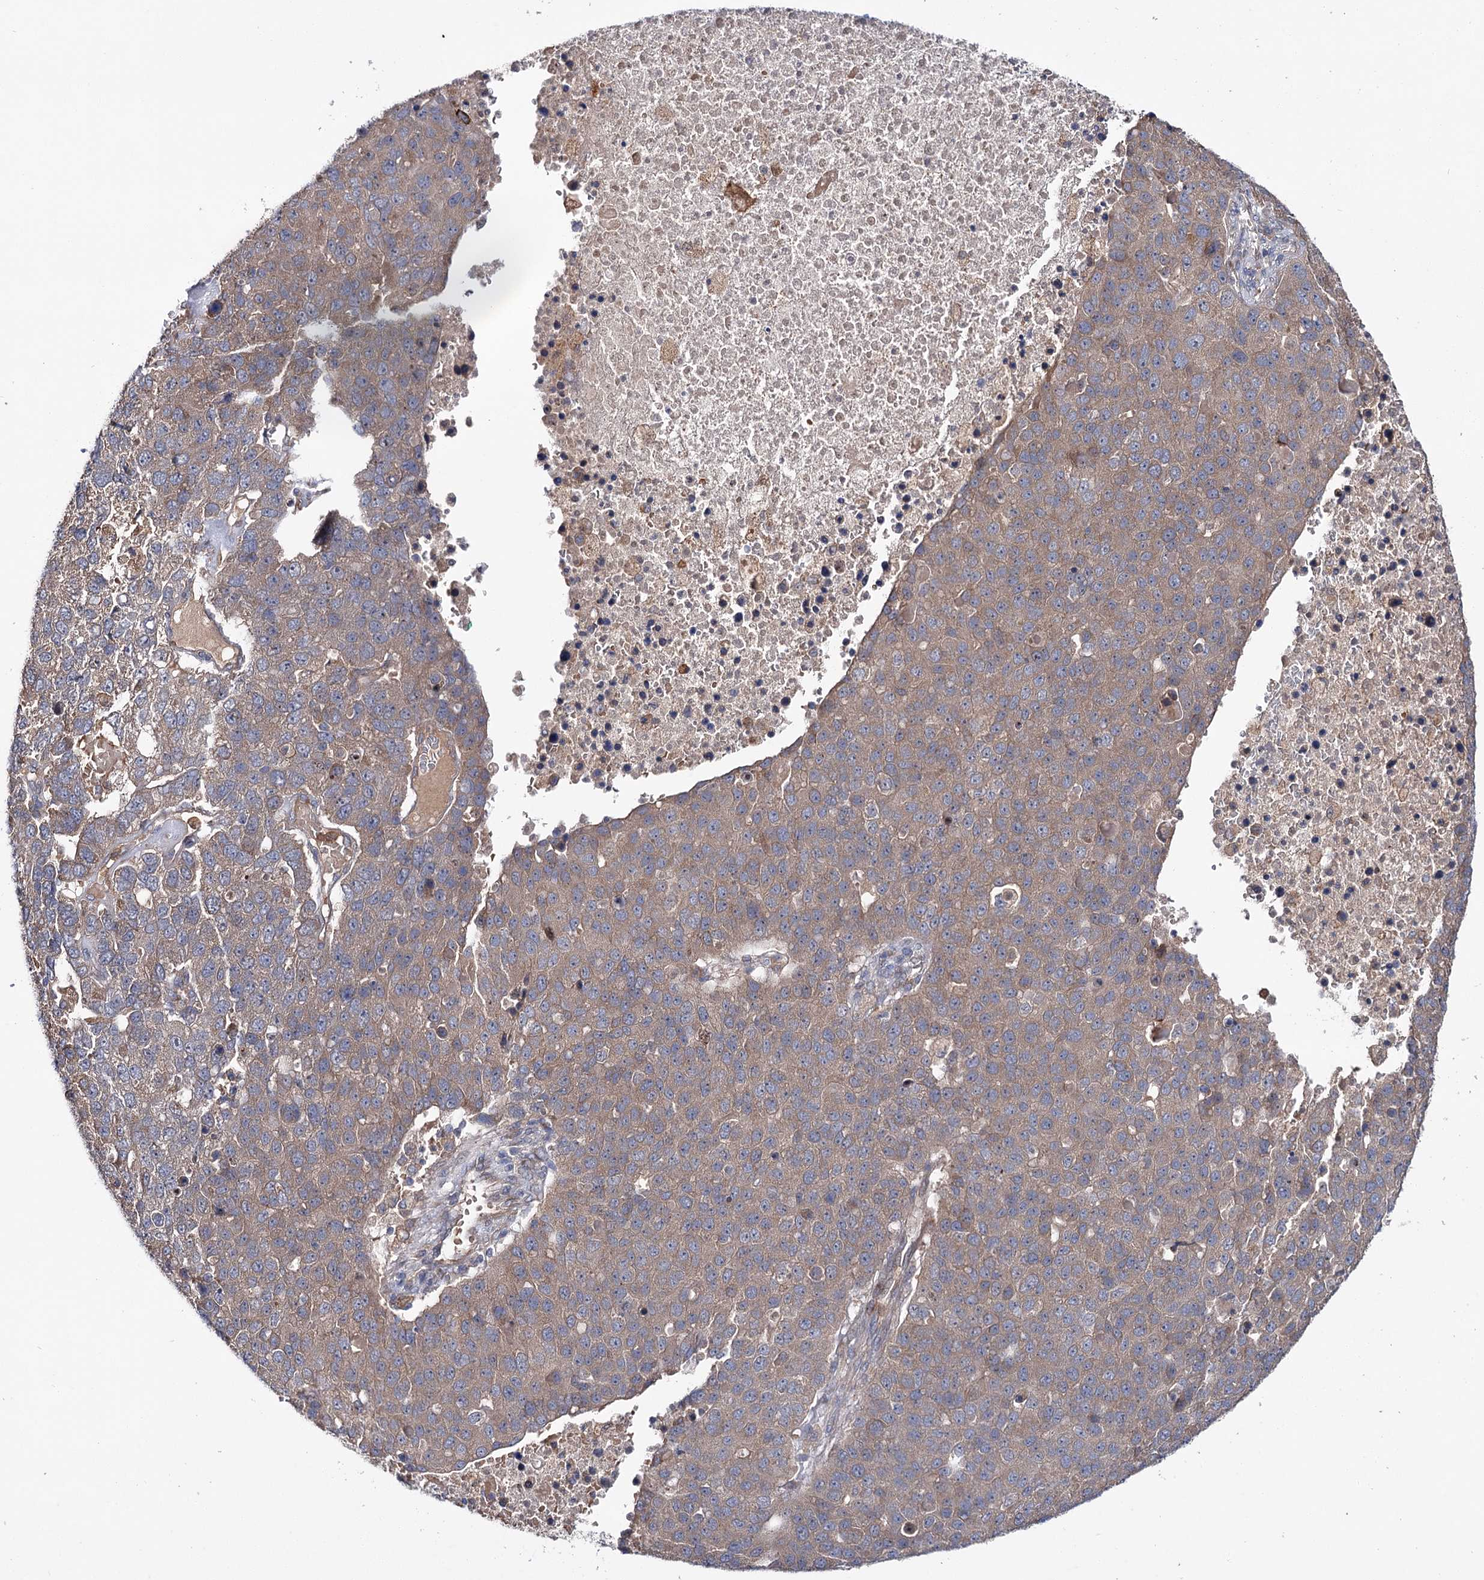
{"staining": {"intensity": "weak", "quantity": ">75%", "location": "cytoplasmic/membranous"}, "tissue": "pancreatic cancer", "cell_type": "Tumor cells", "image_type": "cancer", "snomed": [{"axis": "morphology", "description": "Adenocarcinoma, NOS"}, {"axis": "topography", "description": "Pancreas"}], "caption": "This is an image of IHC staining of pancreatic cancer (adenocarcinoma), which shows weak positivity in the cytoplasmic/membranous of tumor cells.", "gene": "PTPN3", "patient": {"sex": "female", "age": 61}}